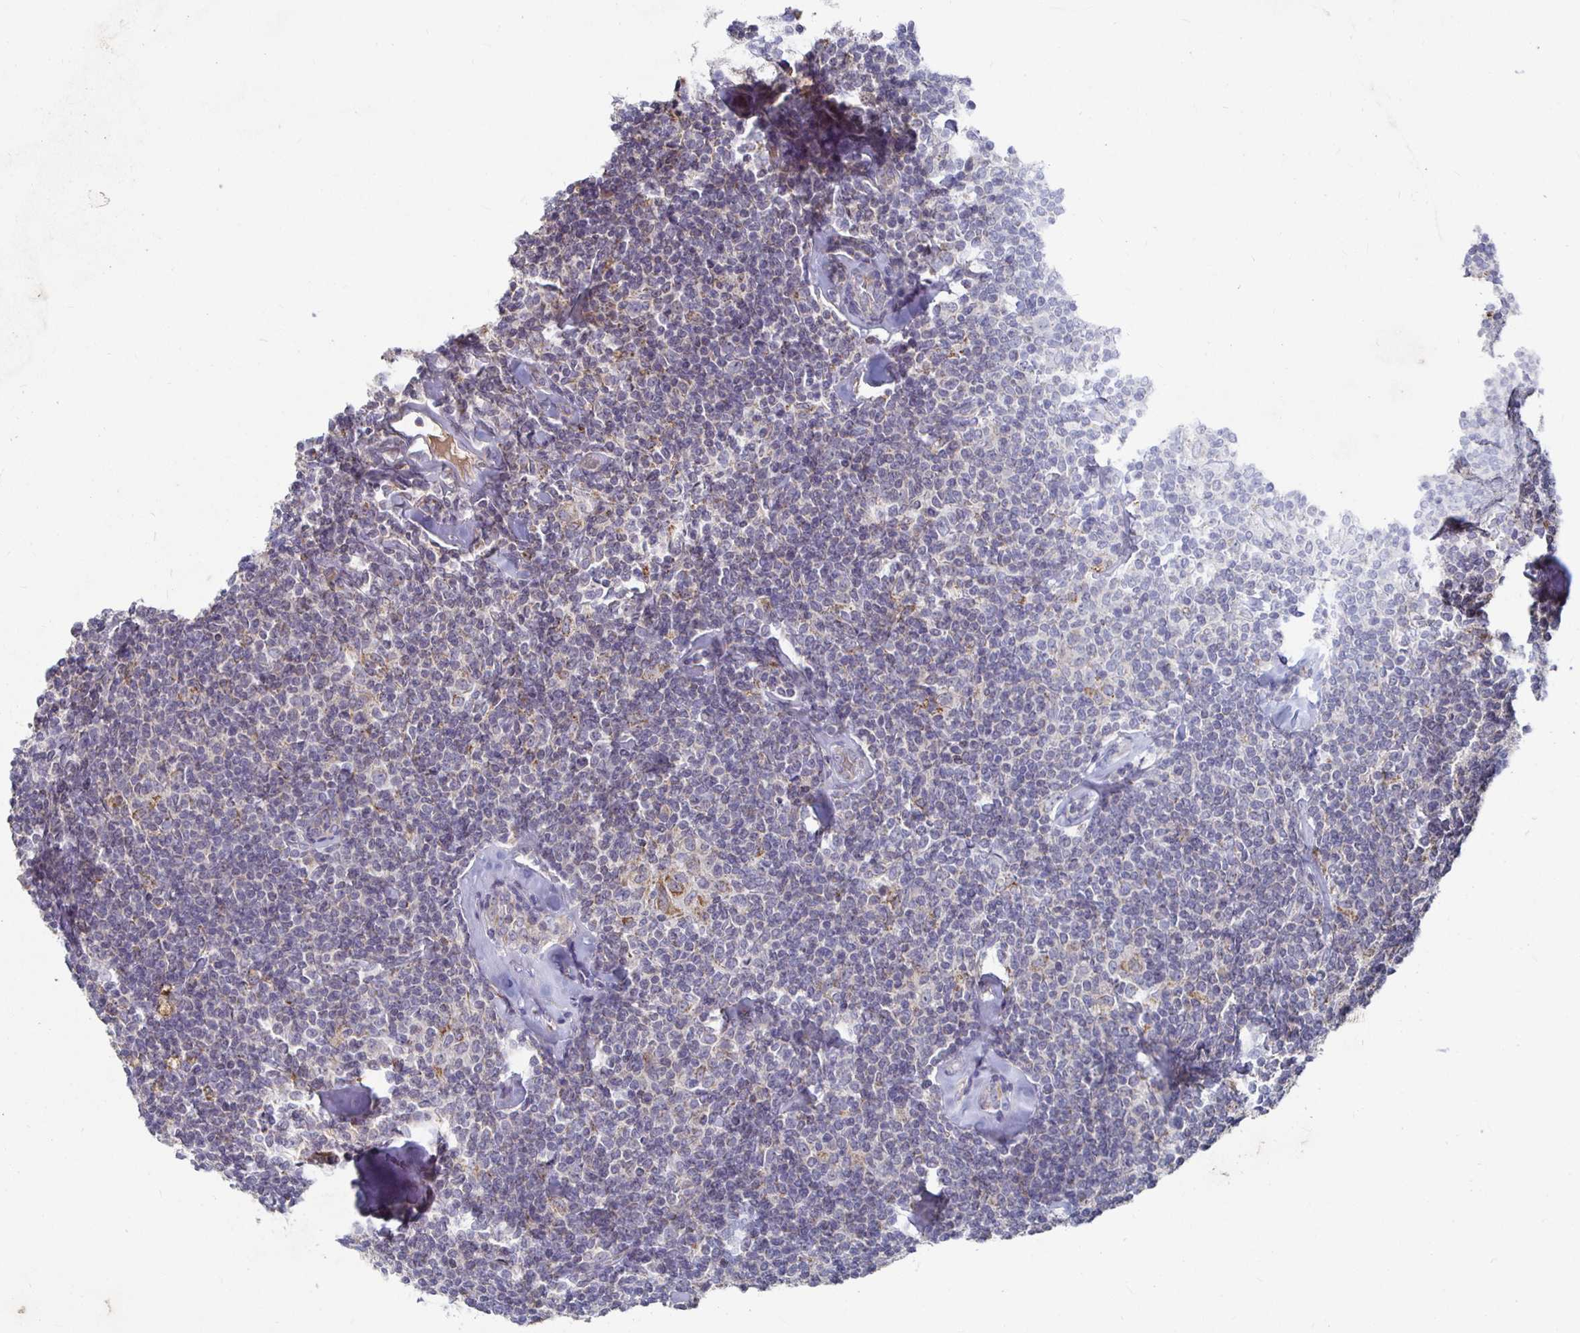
{"staining": {"intensity": "negative", "quantity": "none", "location": "none"}, "tissue": "lymphoma", "cell_type": "Tumor cells", "image_type": "cancer", "snomed": [{"axis": "morphology", "description": "Malignant lymphoma, non-Hodgkin's type, Low grade"}, {"axis": "topography", "description": "Lymph node"}], "caption": "A histopathology image of lymphoma stained for a protein reveals no brown staining in tumor cells.", "gene": "RNF144B", "patient": {"sex": "female", "age": 56}}